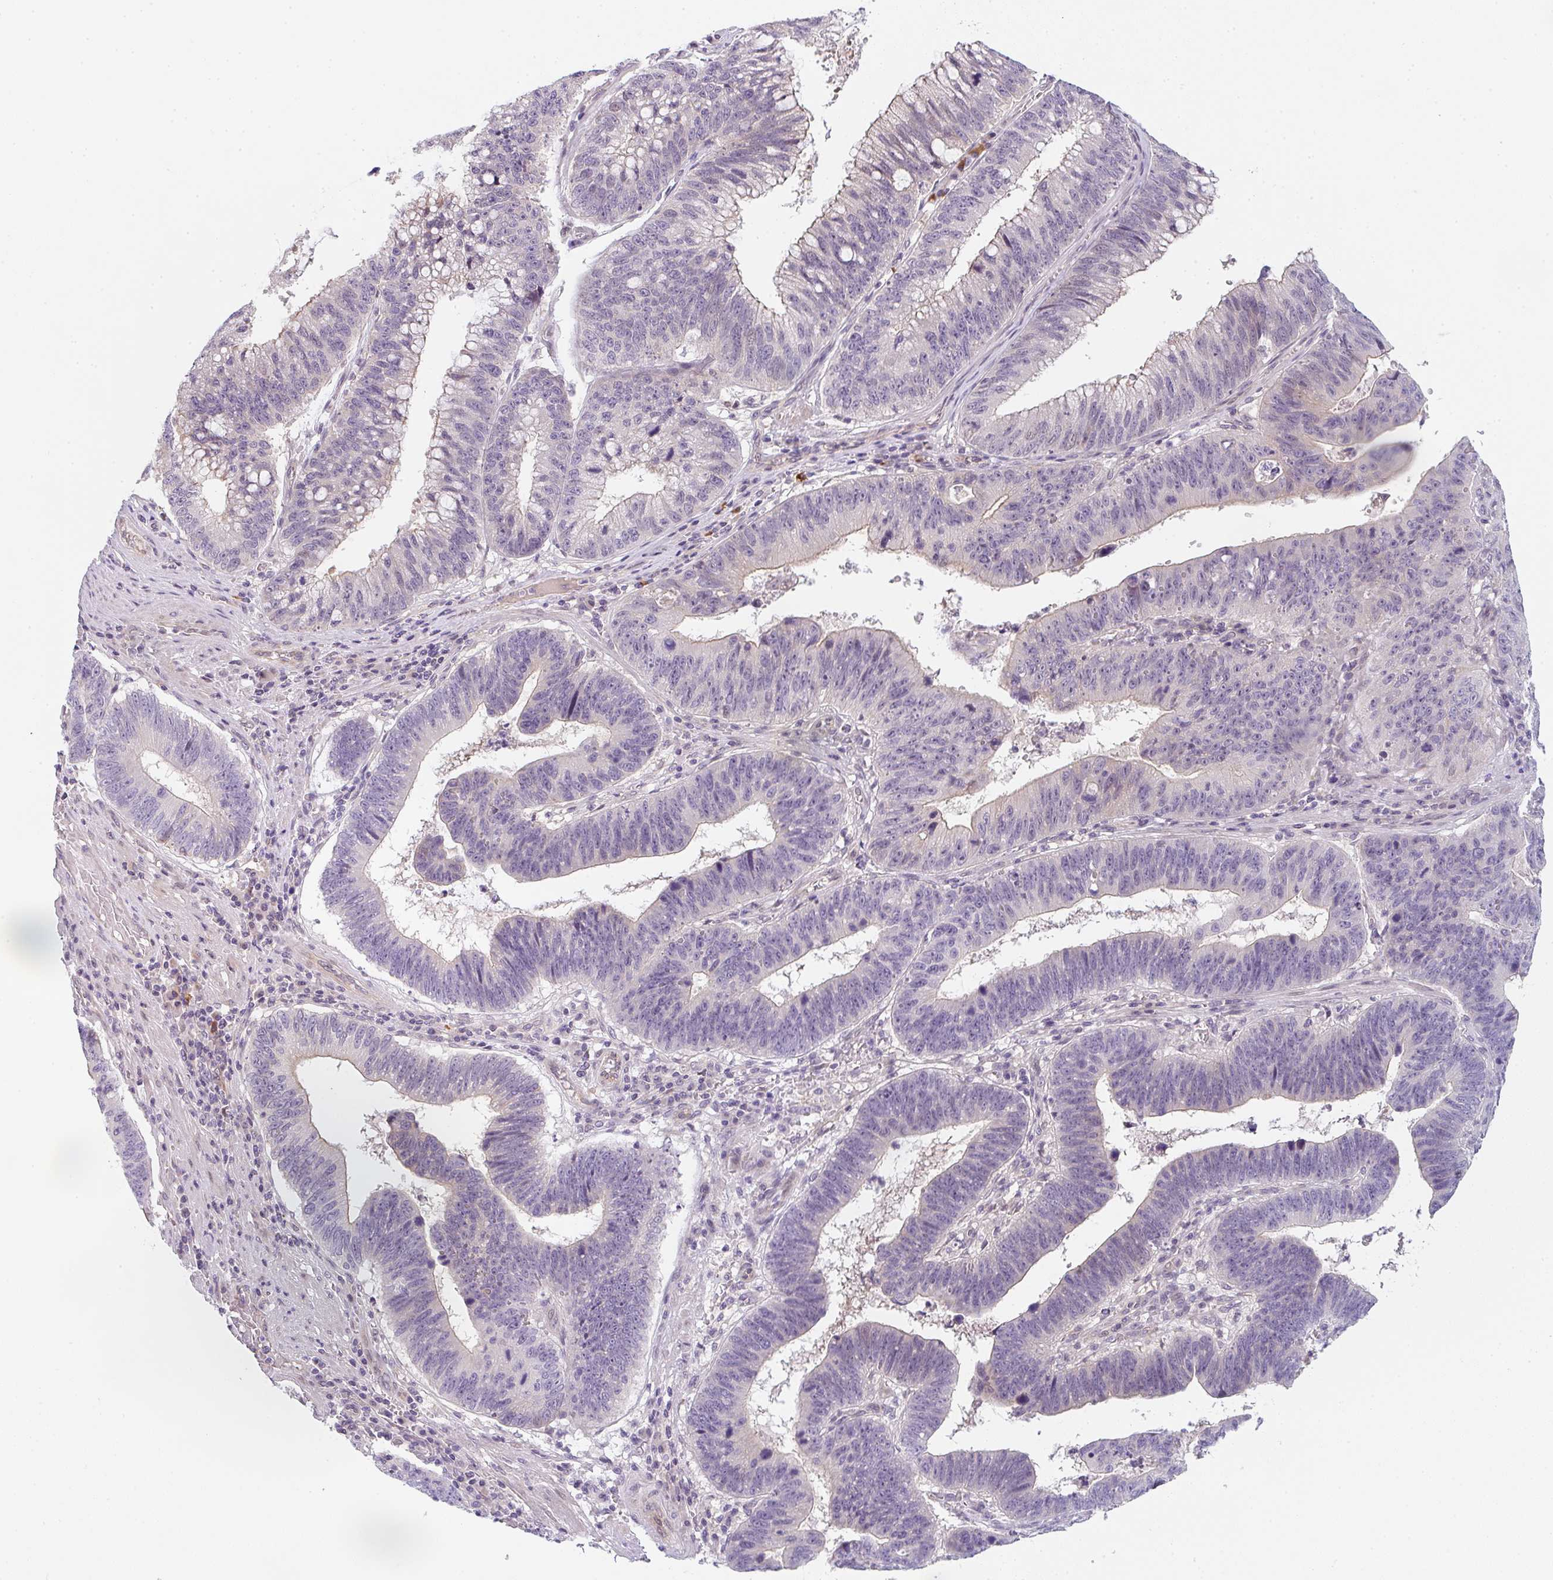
{"staining": {"intensity": "moderate", "quantity": "<25%", "location": "cytoplasmic/membranous"}, "tissue": "stomach cancer", "cell_type": "Tumor cells", "image_type": "cancer", "snomed": [{"axis": "morphology", "description": "Adenocarcinoma, NOS"}, {"axis": "topography", "description": "Stomach"}], "caption": "IHC histopathology image of stomach adenocarcinoma stained for a protein (brown), which demonstrates low levels of moderate cytoplasmic/membranous positivity in approximately <25% of tumor cells.", "gene": "TNFRSF10A", "patient": {"sex": "male", "age": 59}}